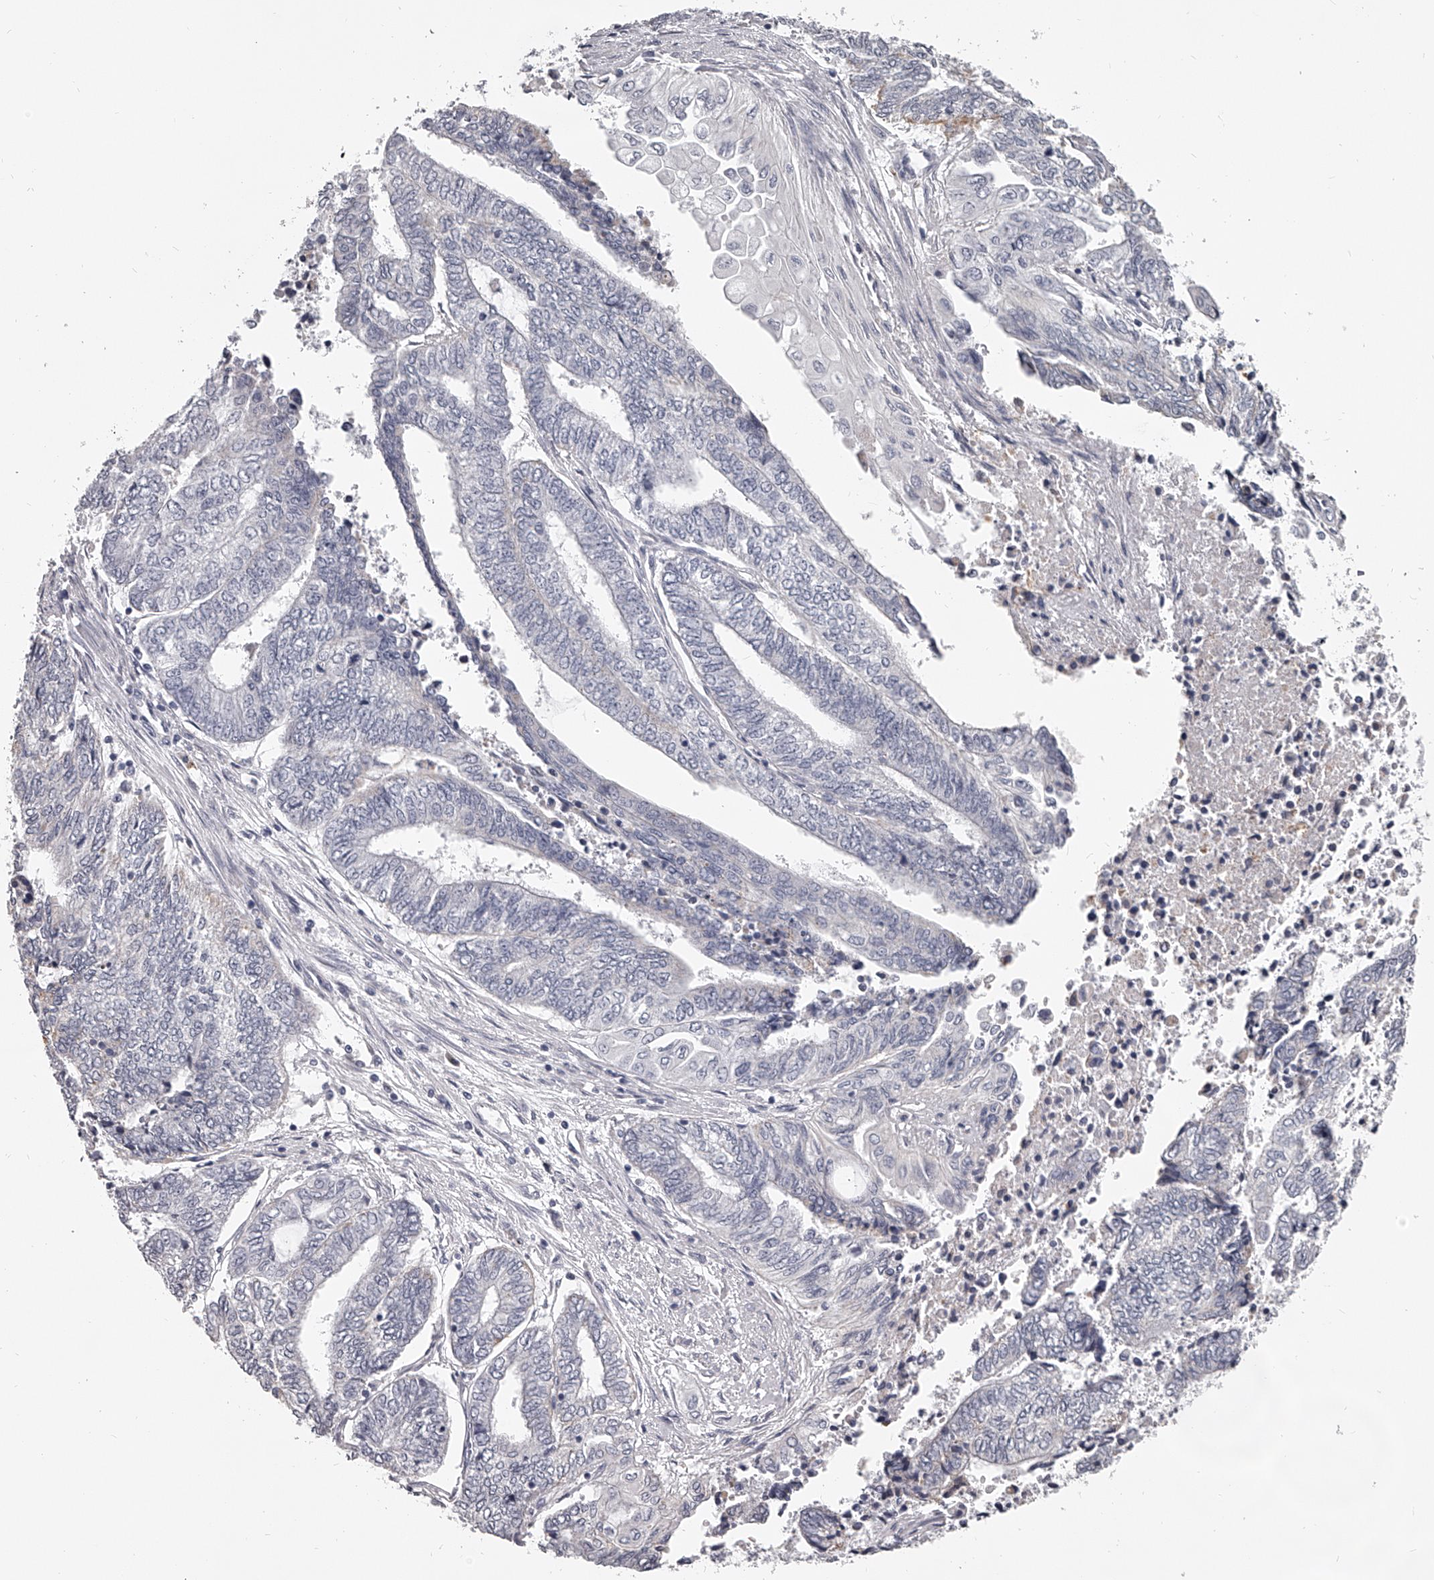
{"staining": {"intensity": "negative", "quantity": "none", "location": "none"}, "tissue": "endometrial cancer", "cell_type": "Tumor cells", "image_type": "cancer", "snomed": [{"axis": "morphology", "description": "Adenocarcinoma, NOS"}, {"axis": "topography", "description": "Uterus"}, {"axis": "topography", "description": "Endometrium"}], "caption": "A histopathology image of endometrial cancer (adenocarcinoma) stained for a protein shows no brown staining in tumor cells.", "gene": "DMRT1", "patient": {"sex": "female", "age": 70}}